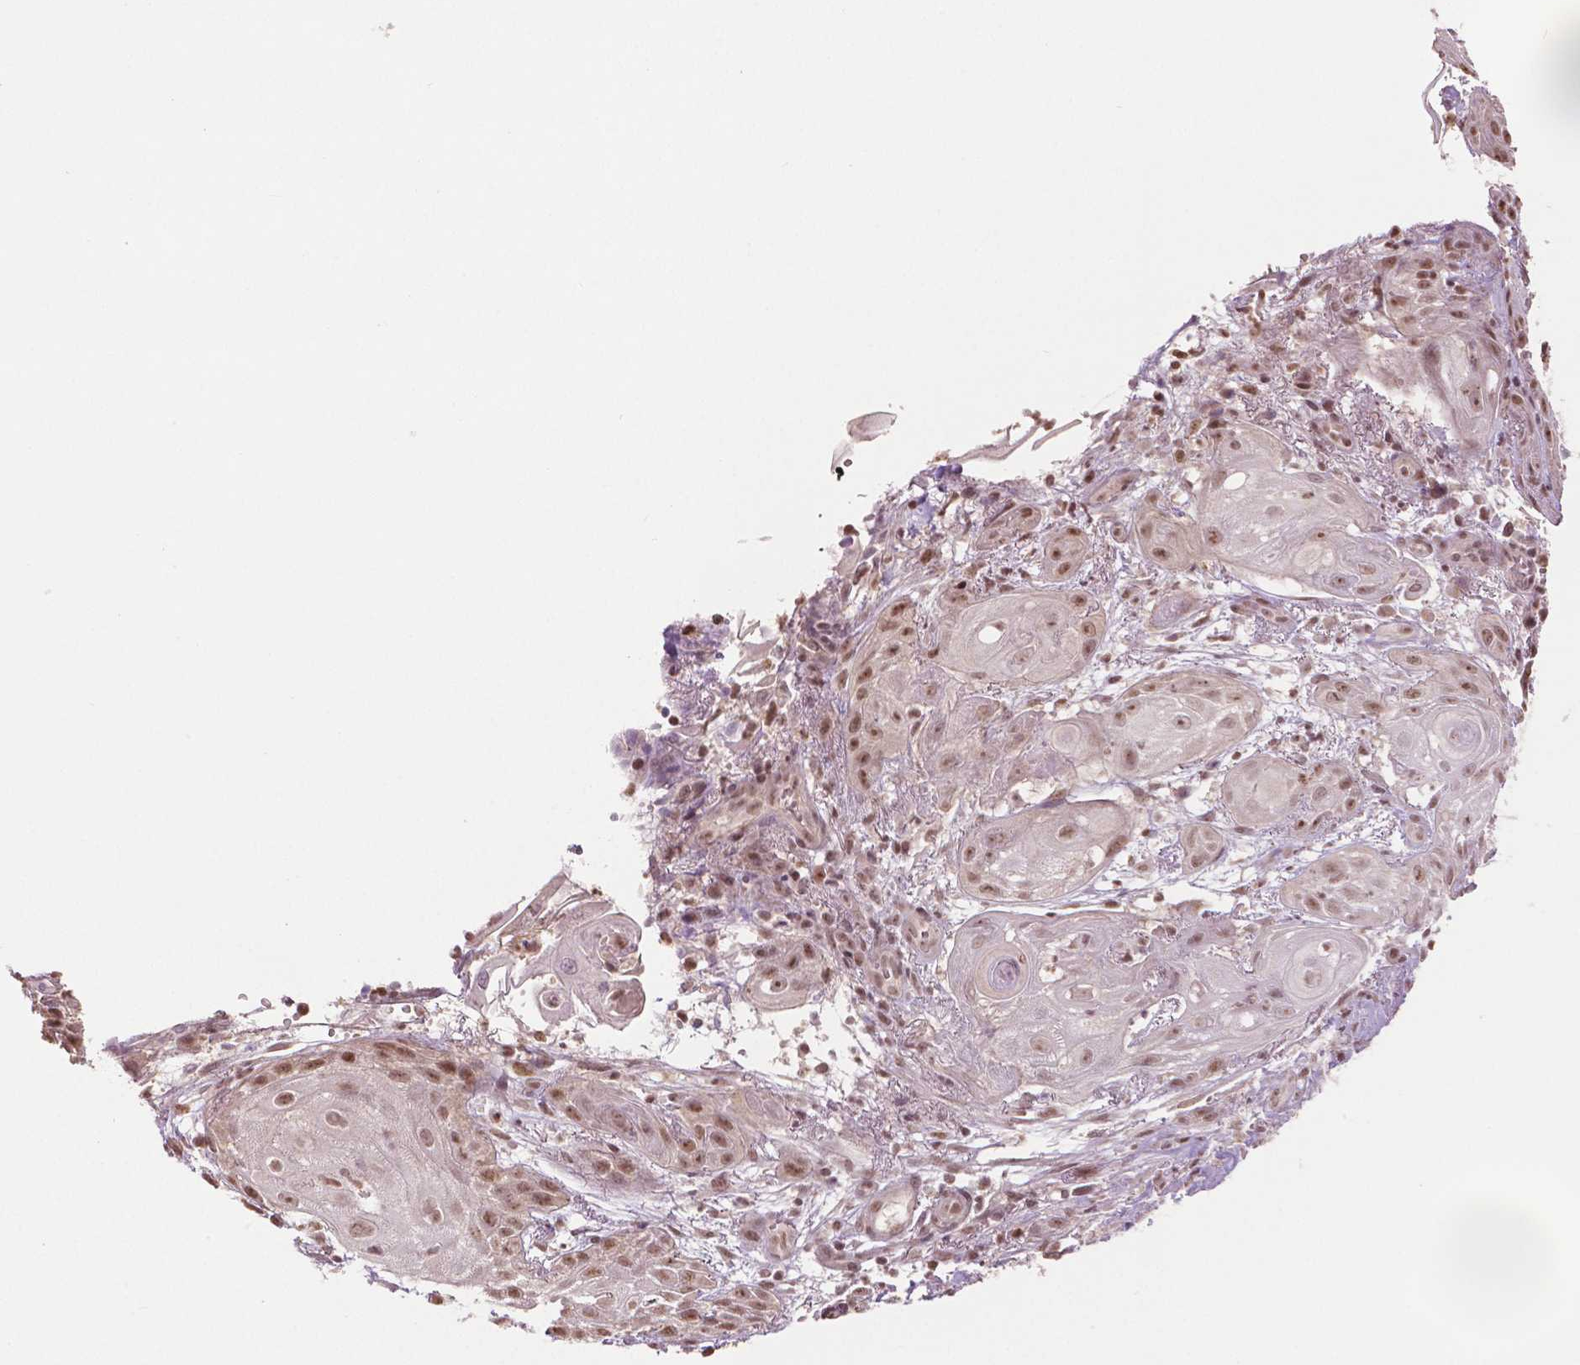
{"staining": {"intensity": "moderate", "quantity": ">75%", "location": "nuclear"}, "tissue": "skin cancer", "cell_type": "Tumor cells", "image_type": "cancer", "snomed": [{"axis": "morphology", "description": "Squamous cell carcinoma, NOS"}, {"axis": "topography", "description": "Skin"}], "caption": "A high-resolution histopathology image shows IHC staining of skin cancer, which displays moderate nuclear staining in about >75% of tumor cells. The staining is performed using DAB (3,3'-diaminobenzidine) brown chromogen to label protein expression. The nuclei are counter-stained blue using hematoxylin.", "gene": "DEK", "patient": {"sex": "male", "age": 62}}